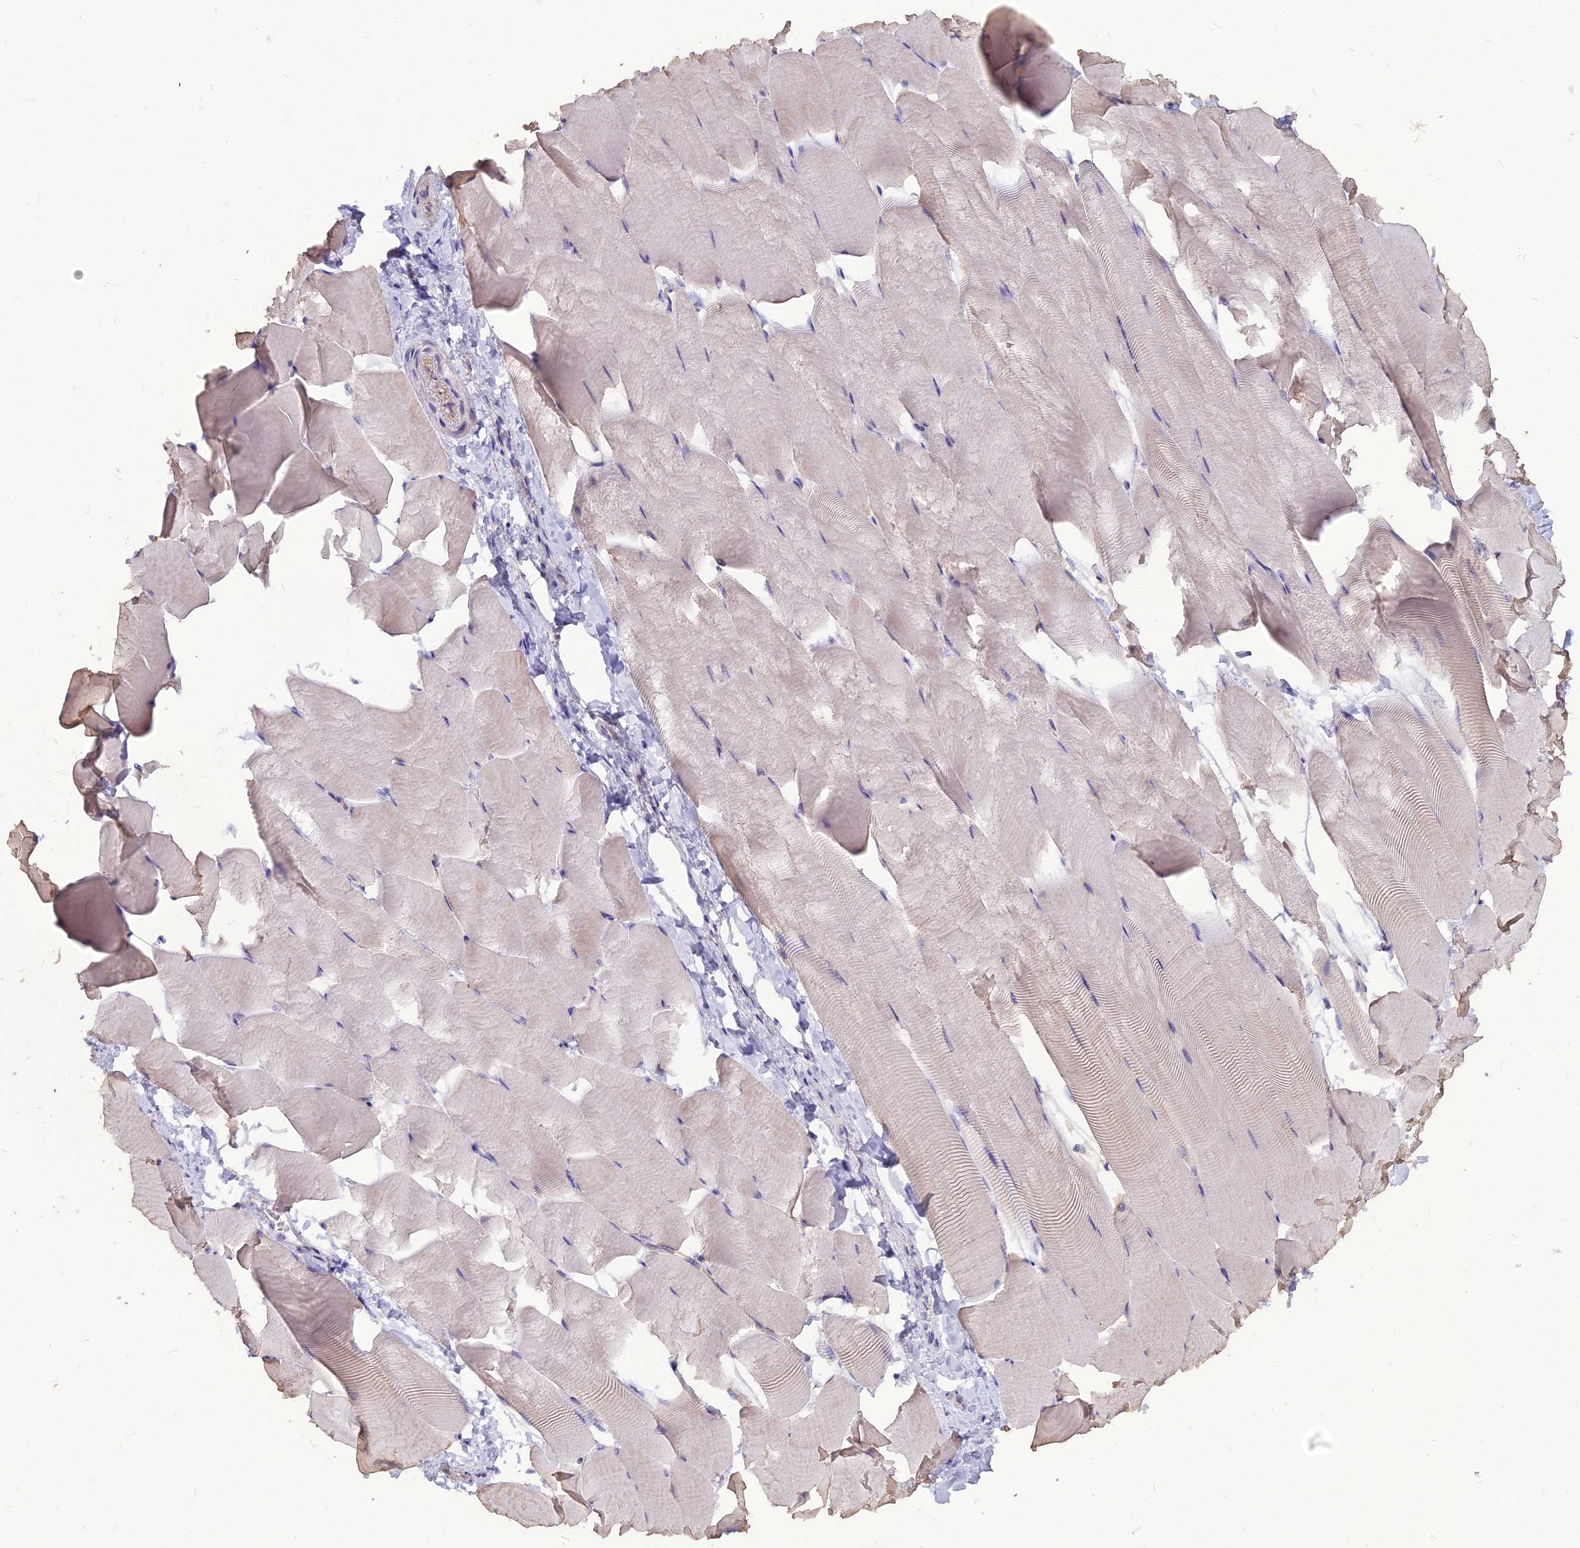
{"staining": {"intensity": "negative", "quantity": "none", "location": "none"}, "tissue": "skeletal muscle", "cell_type": "Myocytes", "image_type": "normal", "snomed": [{"axis": "morphology", "description": "Normal tissue, NOS"}, {"axis": "topography", "description": "Skeletal muscle"}], "caption": "This is an immunohistochemistry image of normal skeletal muscle. There is no staining in myocytes.", "gene": "PCED1B", "patient": {"sex": "male", "age": 25}}